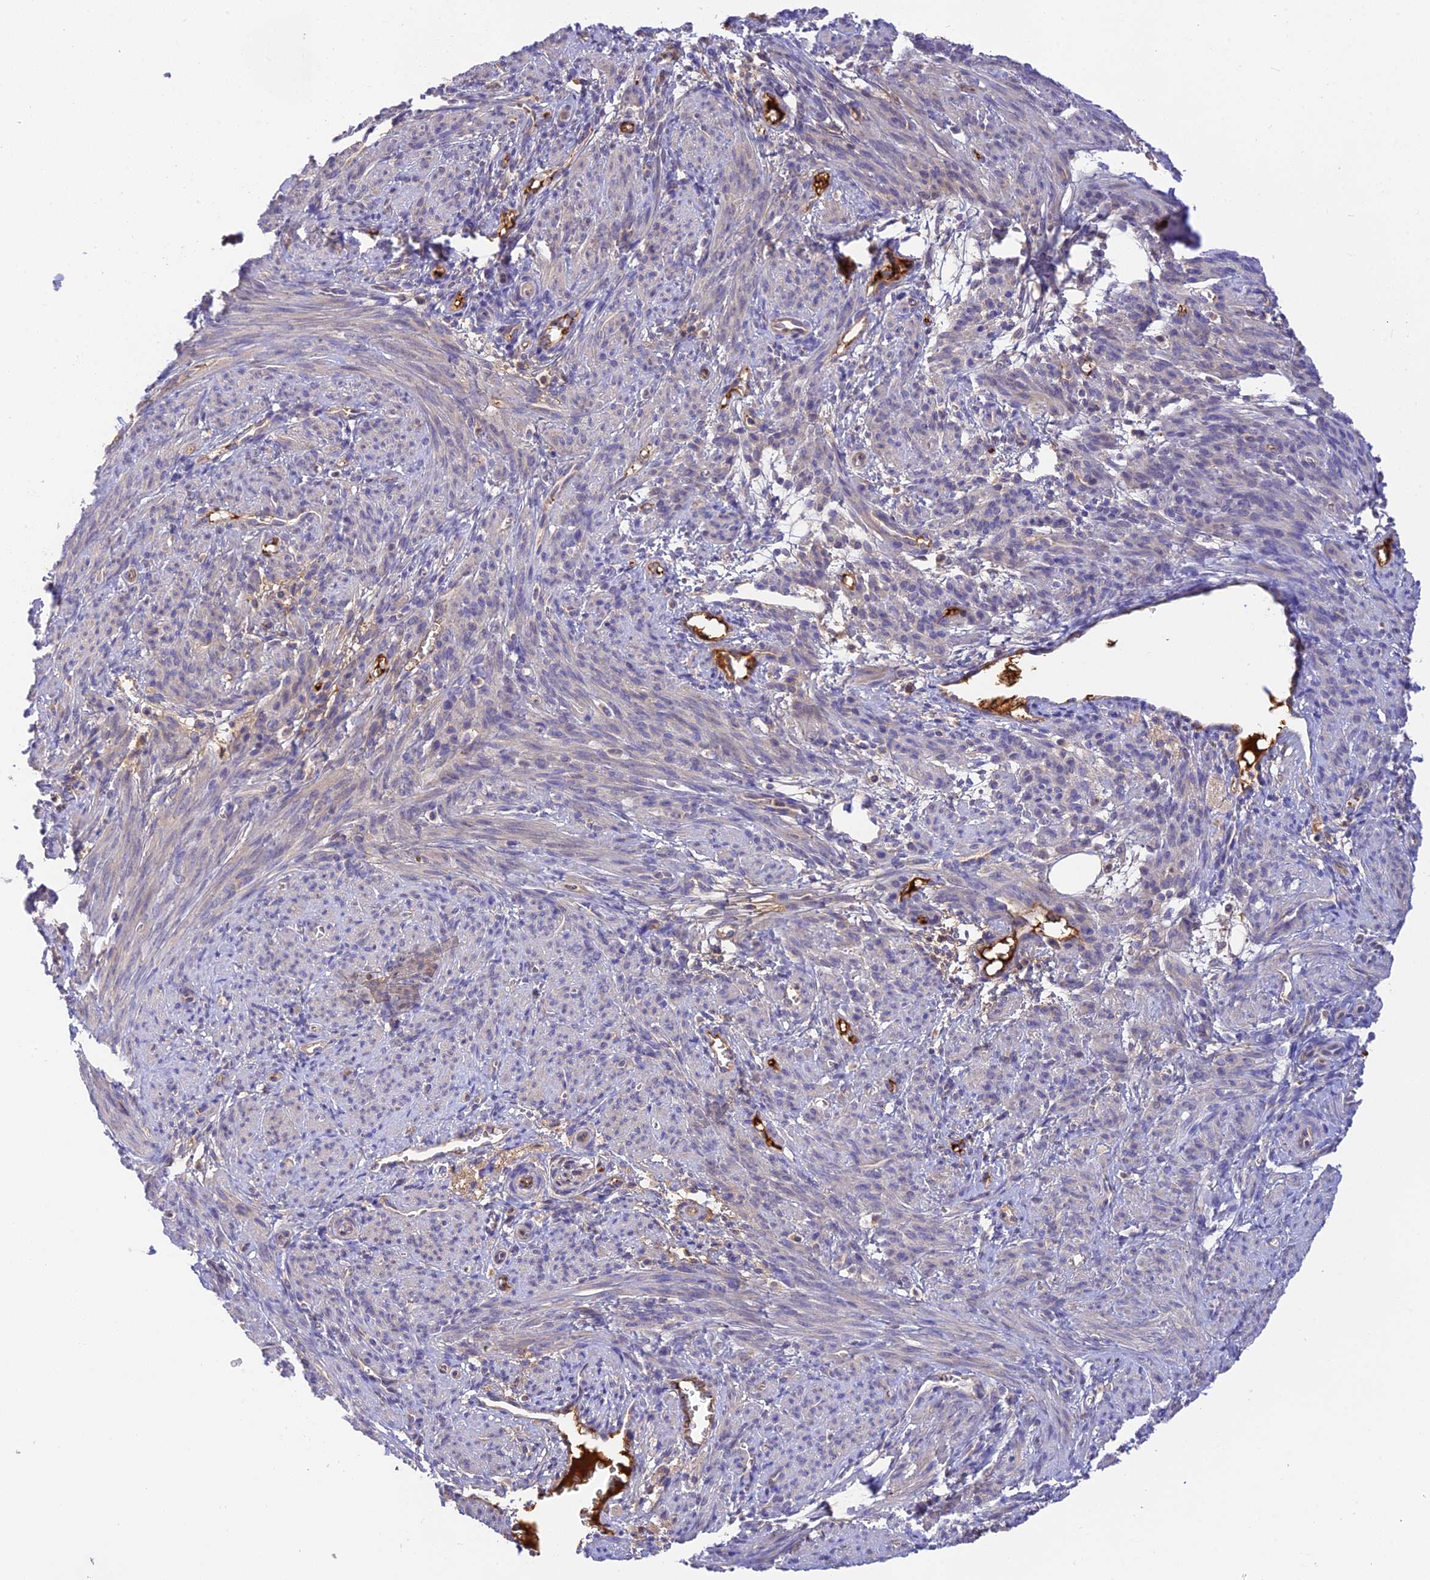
{"staining": {"intensity": "weak", "quantity": "<25%", "location": "cytoplasmic/membranous"}, "tissue": "smooth muscle", "cell_type": "Smooth muscle cells", "image_type": "normal", "snomed": [{"axis": "morphology", "description": "Normal tissue, NOS"}, {"axis": "topography", "description": "Smooth muscle"}], "caption": "Immunohistochemical staining of normal smooth muscle exhibits no significant staining in smooth muscle cells.", "gene": "HDHD2", "patient": {"sex": "female", "age": 39}}